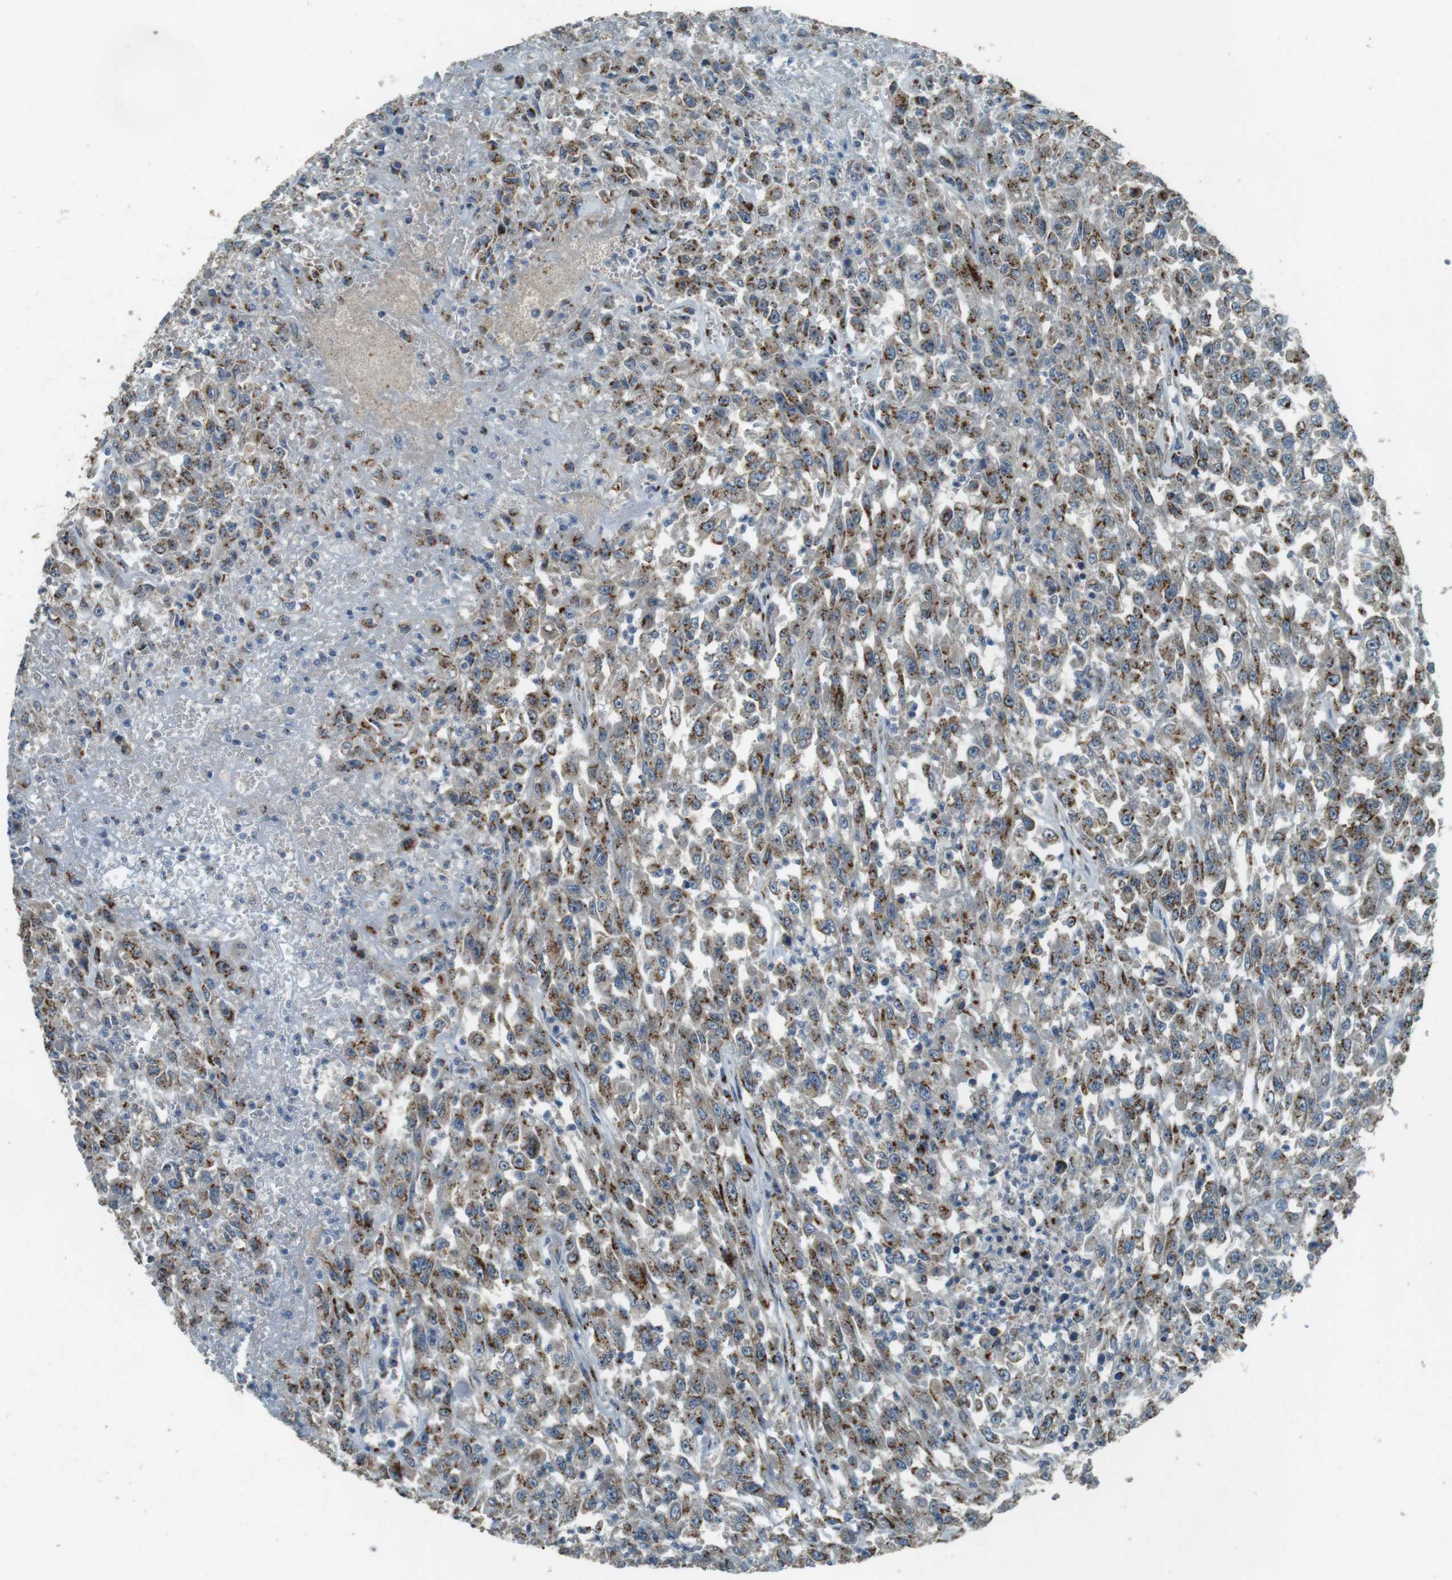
{"staining": {"intensity": "moderate", "quantity": ">75%", "location": "cytoplasmic/membranous"}, "tissue": "urothelial cancer", "cell_type": "Tumor cells", "image_type": "cancer", "snomed": [{"axis": "morphology", "description": "Urothelial carcinoma, High grade"}, {"axis": "topography", "description": "Urinary bladder"}], "caption": "Immunohistochemistry (IHC) of urothelial carcinoma (high-grade) reveals medium levels of moderate cytoplasmic/membranous expression in about >75% of tumor cells. The staining is performed using DAB (3,3'-diaminobenzidine) brown chromogen to label protein expression. The nuclei are counter-stained blue using hematoxylin.", "gene": "TMEM115", "patient": {"sex": "male", "age": 46}}